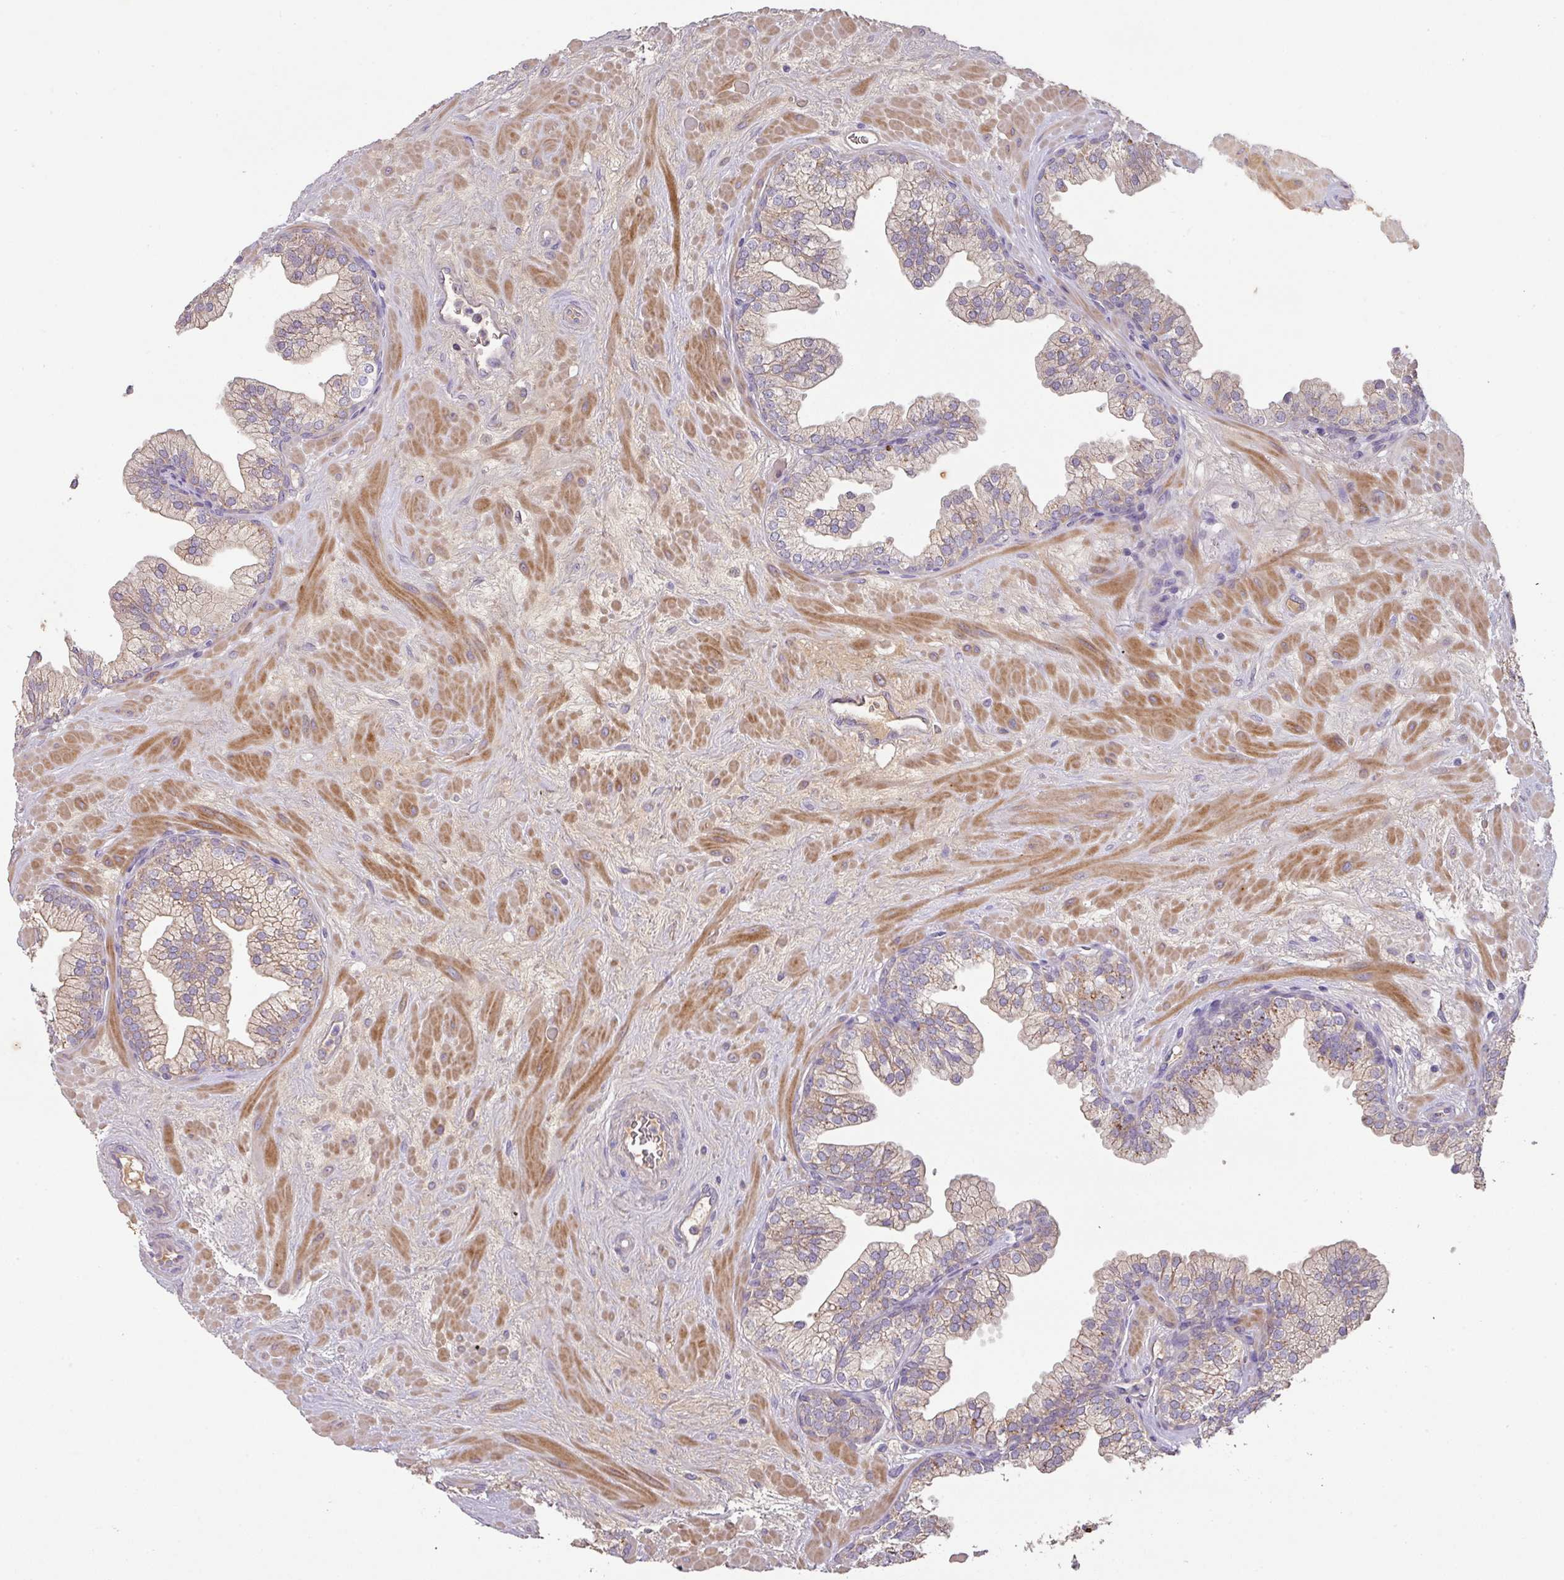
{"staining": {"intensity": "weak", "quantity": "25%-75%", "location": "cytoplasmic/membranous"}, "tissue": "prostate", "cell_type": "Glandular cells", "image_type": "normal", "snomed": [{"axis": "morphology", "description": "Normal tissue, NOS"}, {"axis": "topography", "description": "Prostate"}, {"axis": "topography", "description": "Peripheral nerve tissue"}], "caption": "A high-resolution micrograph shows IHC staining of normal prostate, which reveals weak cytoplasmic/membranous expression in about 25%-75% of glandular cells.", "gene": "ZNF266", "patient": {"sex": "male", "age": 61}}